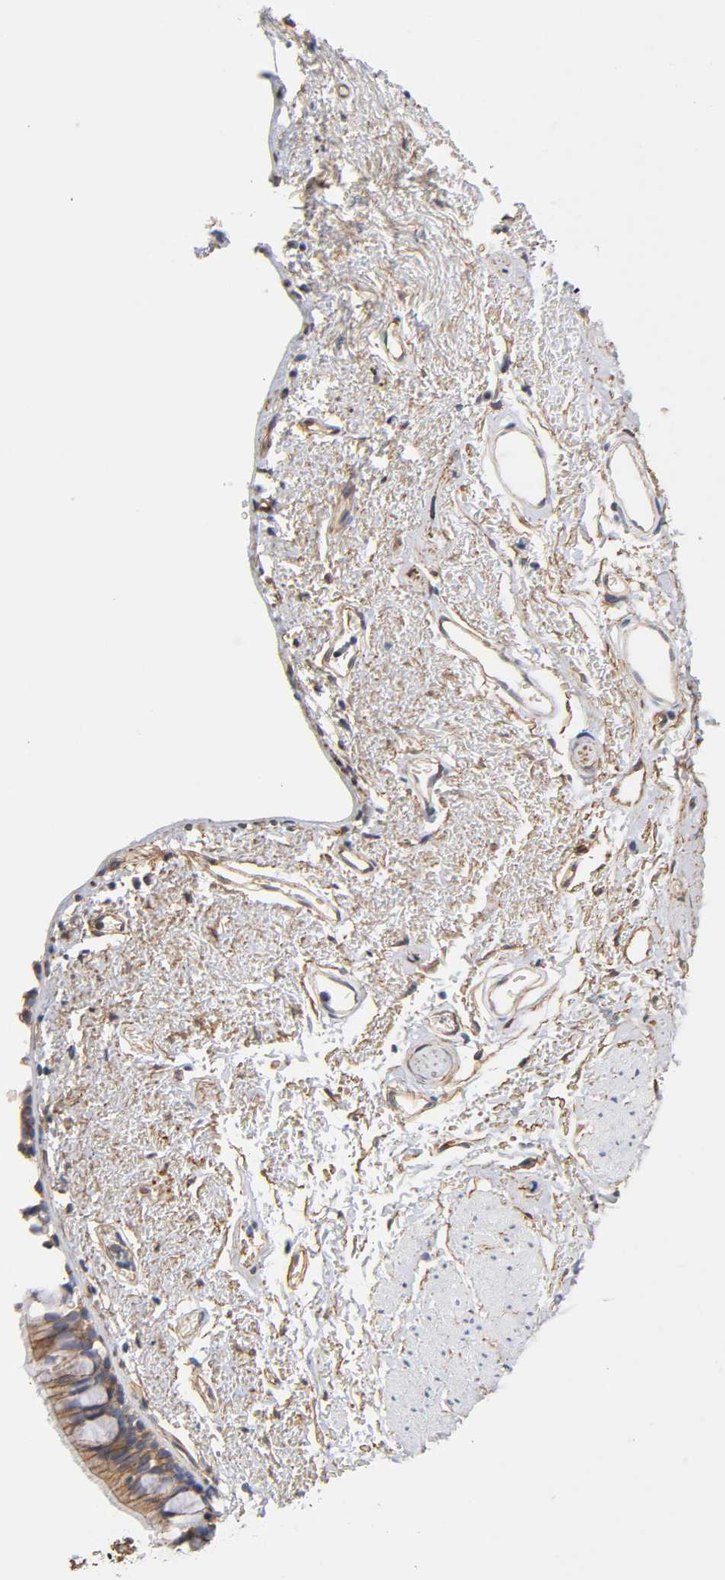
{"staining": {"intensity": "moderate", "quantity": ">75%", "location": "cytoplasmic/membranous"}, "tissue": "bronchus", "cell_type": "Respiratory epithelial cells", "image_type": "normal", "snomed": [{"axis": "morphology", "description": "Normal tissue, NOS"}, {"axis": "topography", "description": "Bronchus"}], "caption": "Approximately >75% of respiratory epithelial cells in unremarkable human bronchus show moderate cytoplasmic/membranous protein staining as visualized by brown immunohistochemical staining.", "gene": "SPTAN1", "patient": {"sex": "female", "age": 73}}